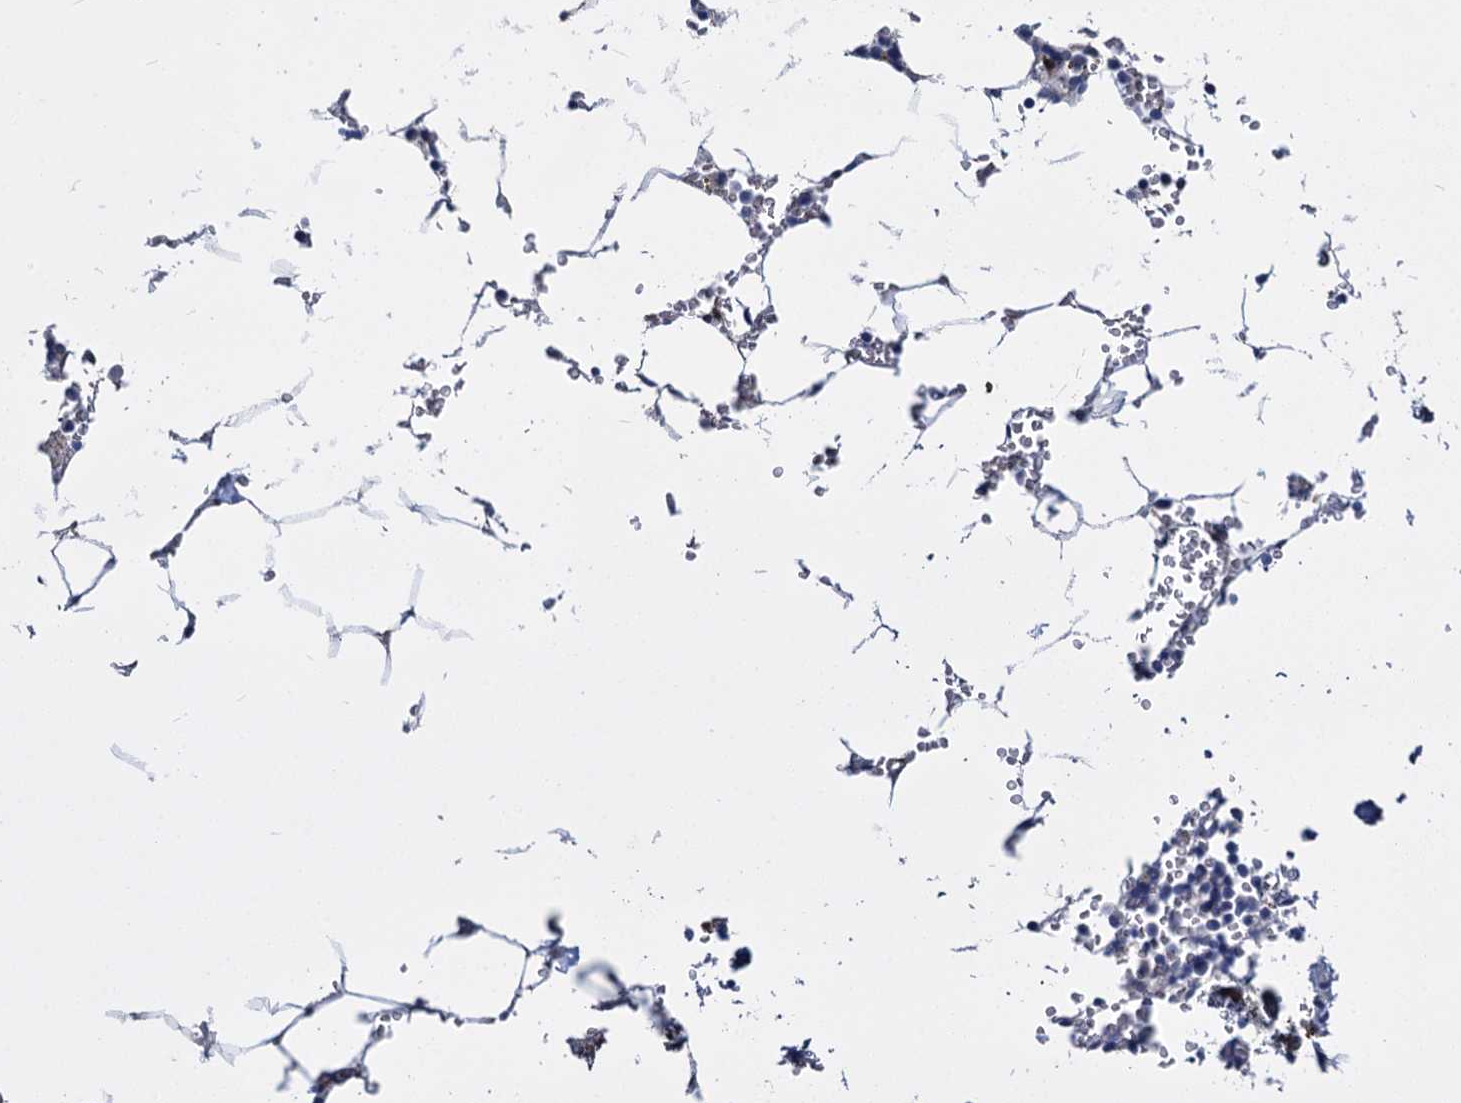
{"staining": {"intensity": "negative", "quantity": "none", "location": "none"}, "tissue": "bone marrow", "cell_type": "Hematopoietic cells", "image_type": "normal", "snomed": [{"axis": "morphology", "description": "Normal tissue, NOS"}, {"axis": "topography", "description": "Bone marrow"}], "caption": "Immunohistochemistry (IHC) photomicrograph of benign bone marrow: human bone marrow stained with DAB reveals no significant protein staining in hematopoietic cells.", "gene": "GSTM3", "patient": {"sex": "male", "age": 70}}